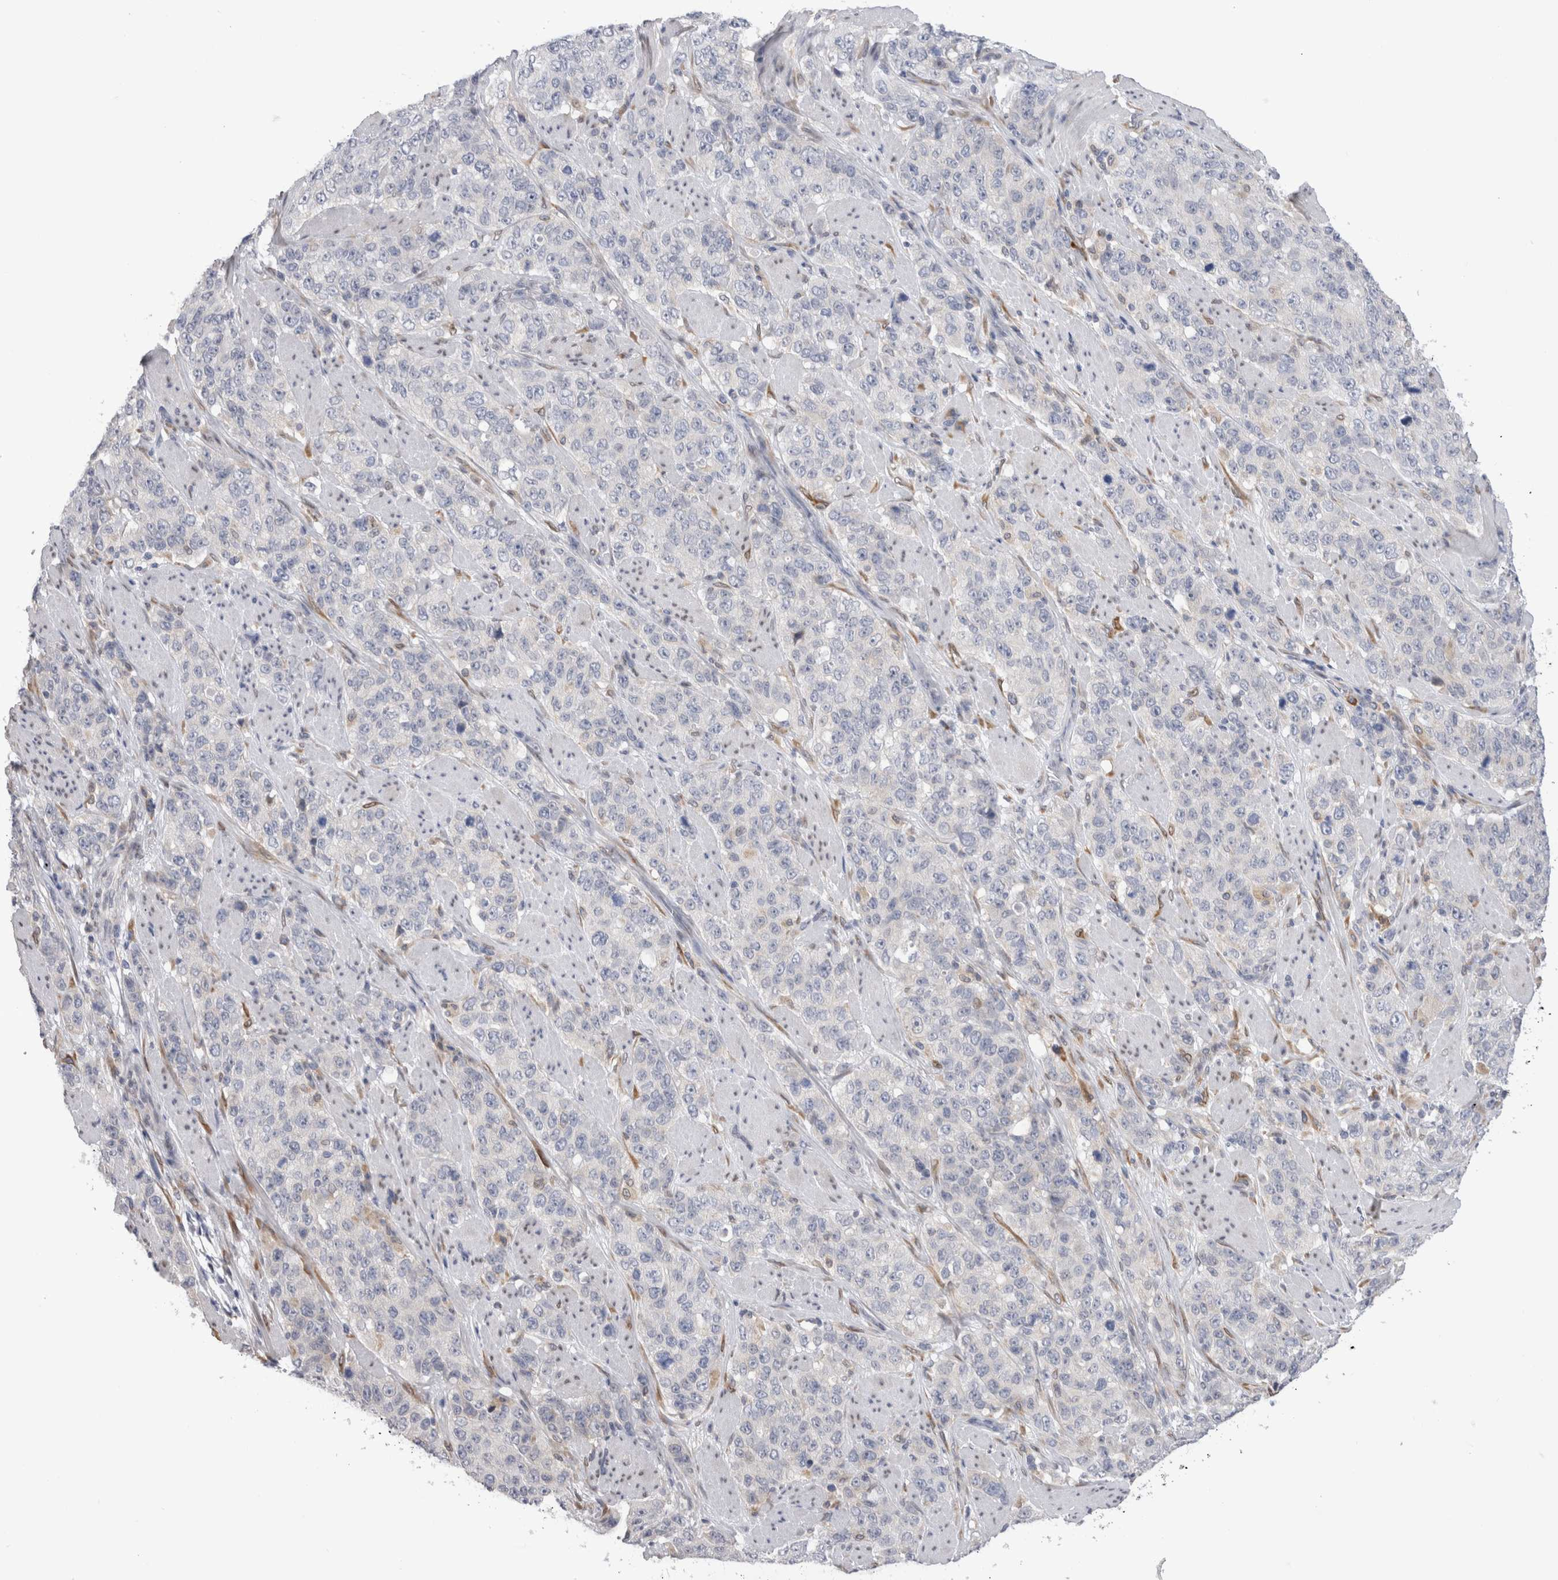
{"staining": {"intensity": "negative", "quantity": "none", "location": "none"}, "tissue": "stomach cancer", "cell_type": "Tumor cells", "image_type": "cancer", "snomed": [{"axis": "morphology", "description": "Adenocarcinoma, NOS"}, {"axis": "topography", "description": "Stomach"}], "caption": "Stomach cancer (adenocarcinoma) stained for a protein using IHC demonstrates no expression tumor cells.", "gene": "VCPIP1", "patient": {"sex": "male", "age": 48}}